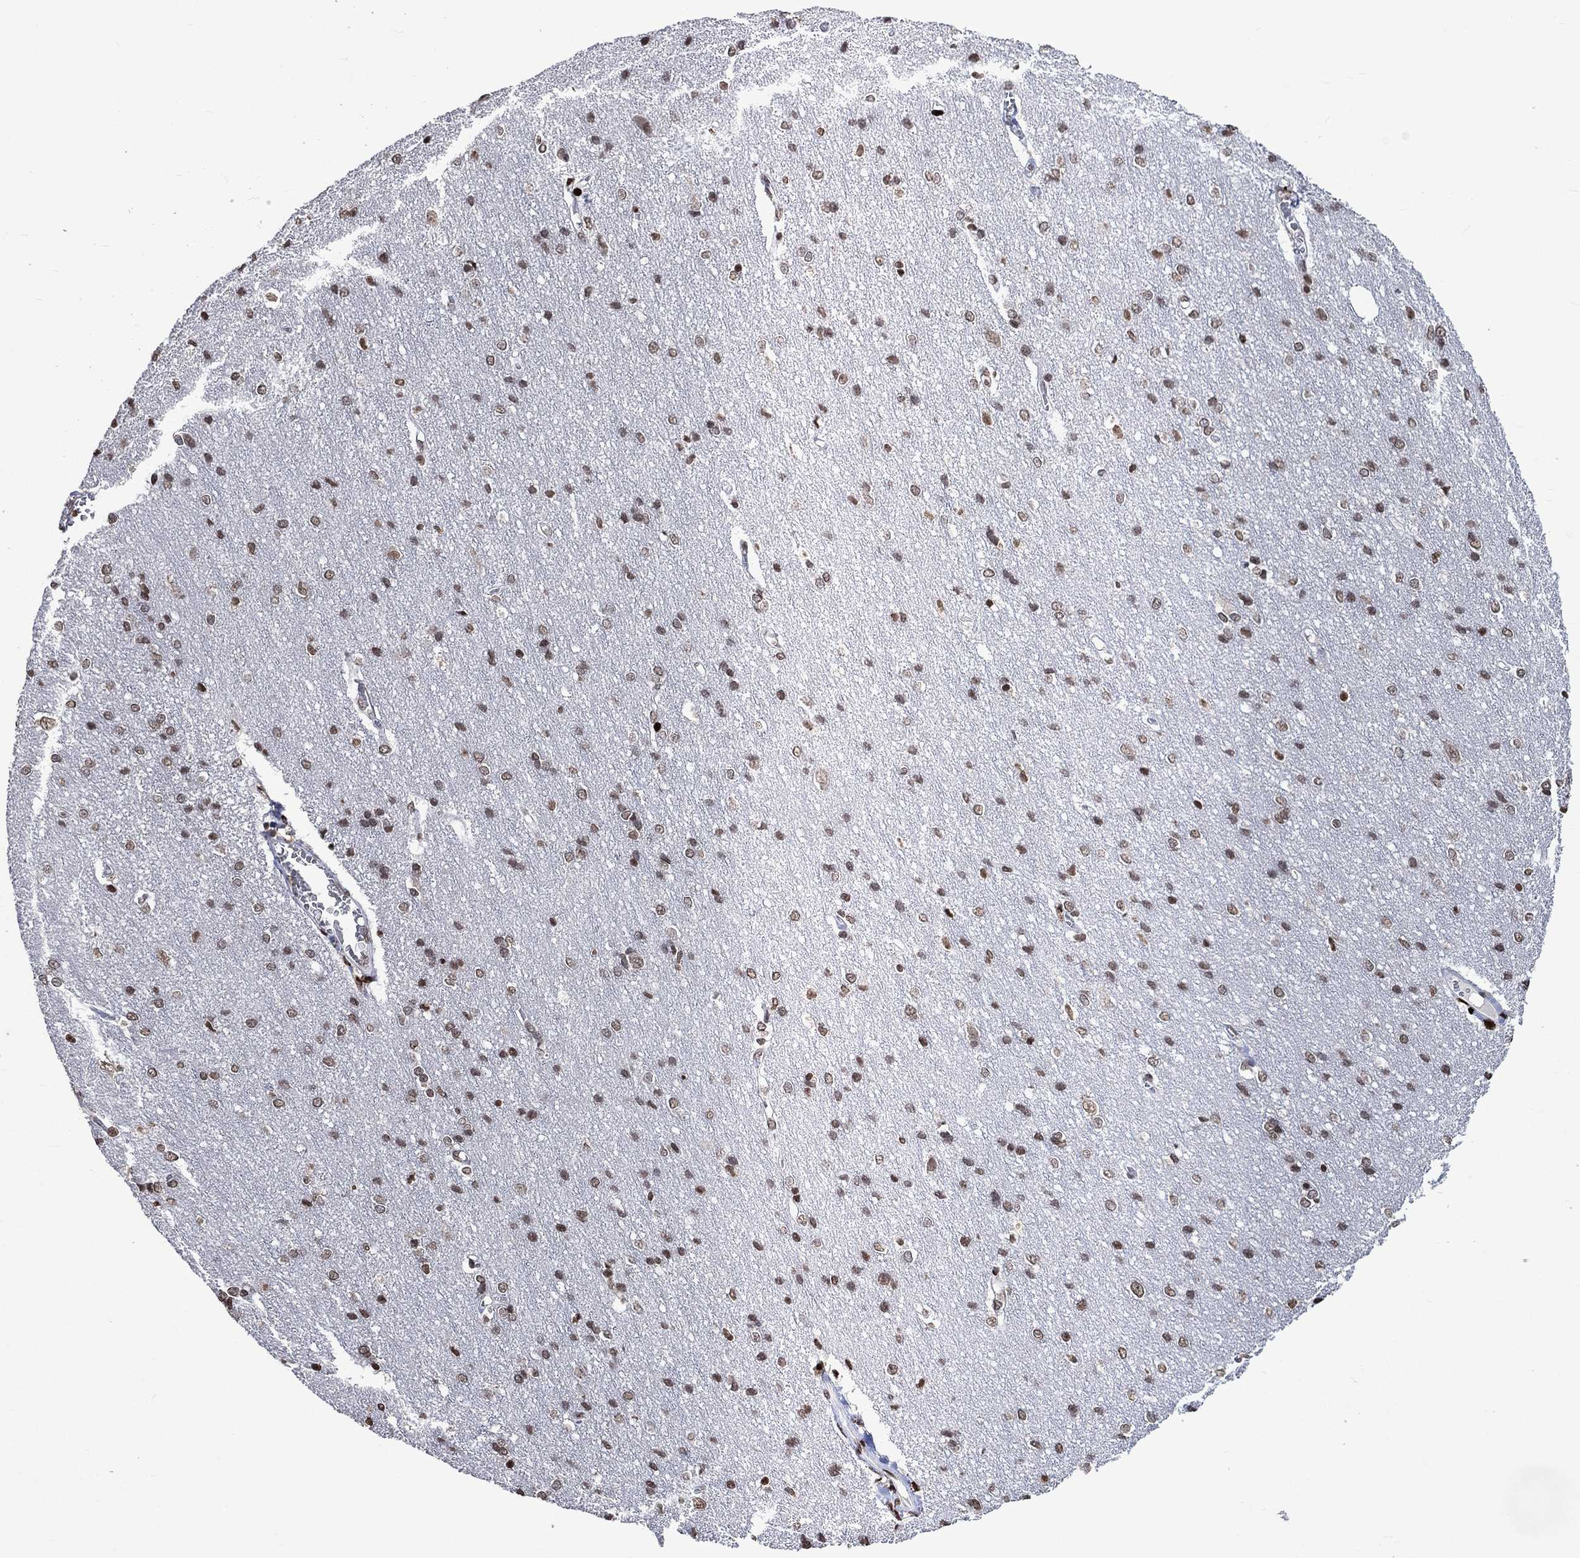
{"staining": {"intensity": "negative", "quantity": "none", "location": "none"}, "tissue": "cerebral cortex", "cell_type": "Endothelial cells", "image_type": "normal", "snomed": [{"axis": "morphology", "description": "Normal tissue, NOS"}, {"axis": "topography", "description": "Cerebral cortex"}], "caption": "Cerebral cortex was stained to show a protein in brown. There is no significant staining in endothelial cells. (Brightfield microscopy of DAB (3,3'-diaminobenzidine) immunohistochemistry at high magnification).", "gene": "SRSF3", "patient": {"sex": "male", "age": 37}}